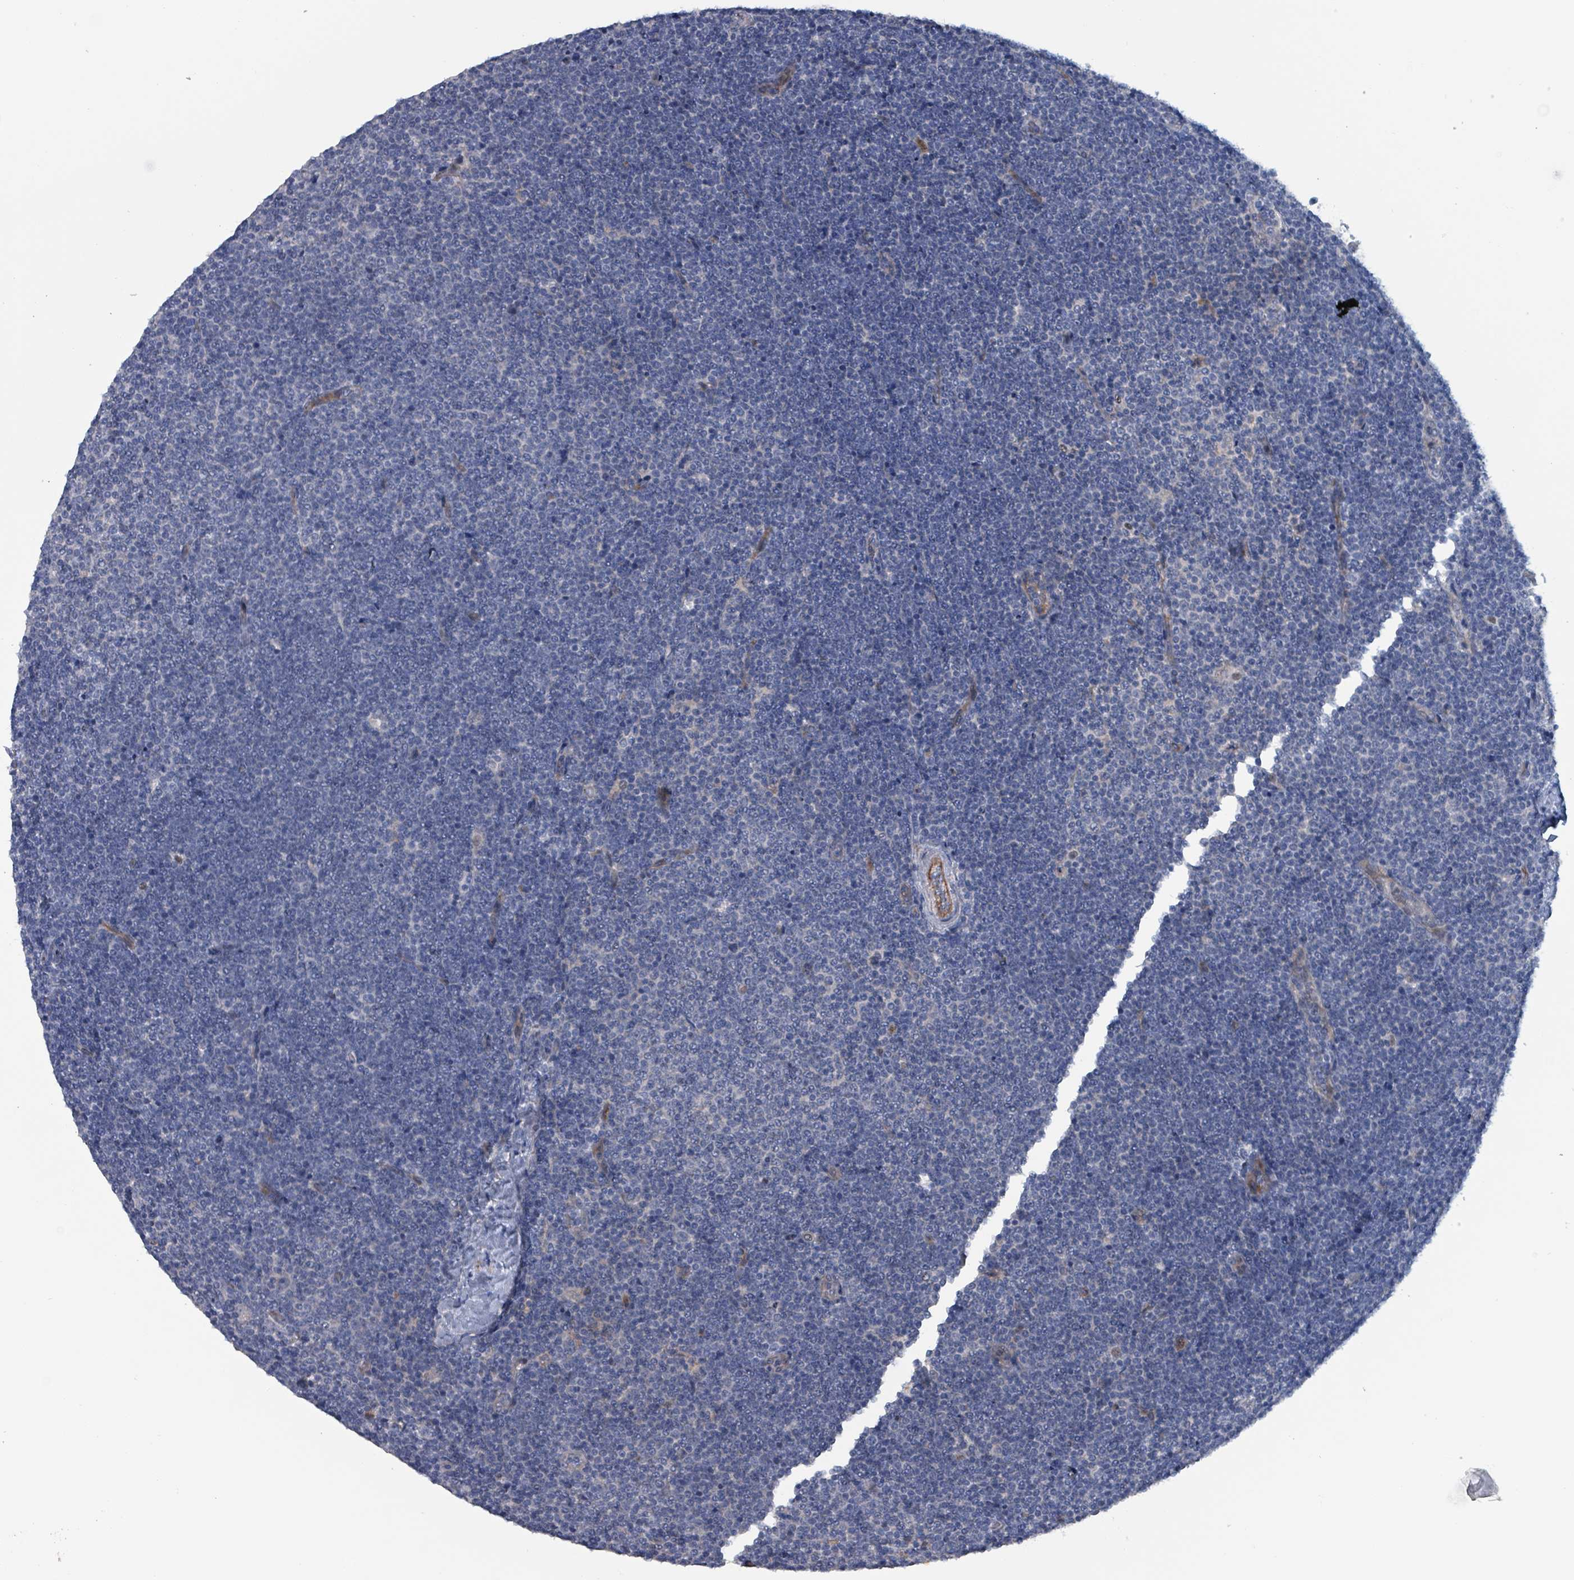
{"staining": {"intensity": "negative", "quantity": "none", "location": "none"}, "tissue": "lymphoma", "cell_type": "Tumor cells", "image_type": "cancer", "snomed": [{"axis": "morphology", "description": "Malignant lymphoma, non-Hodgkin's type, Low grade"}, {"axis": "topography", "description": "Lymph node"}], "caption": "DAB immunohistochemical staining of lymphoma shows no significant expression in tumor cells.", "gene": "TAAR5", "patient": {"sex": "male", "age": 48}}